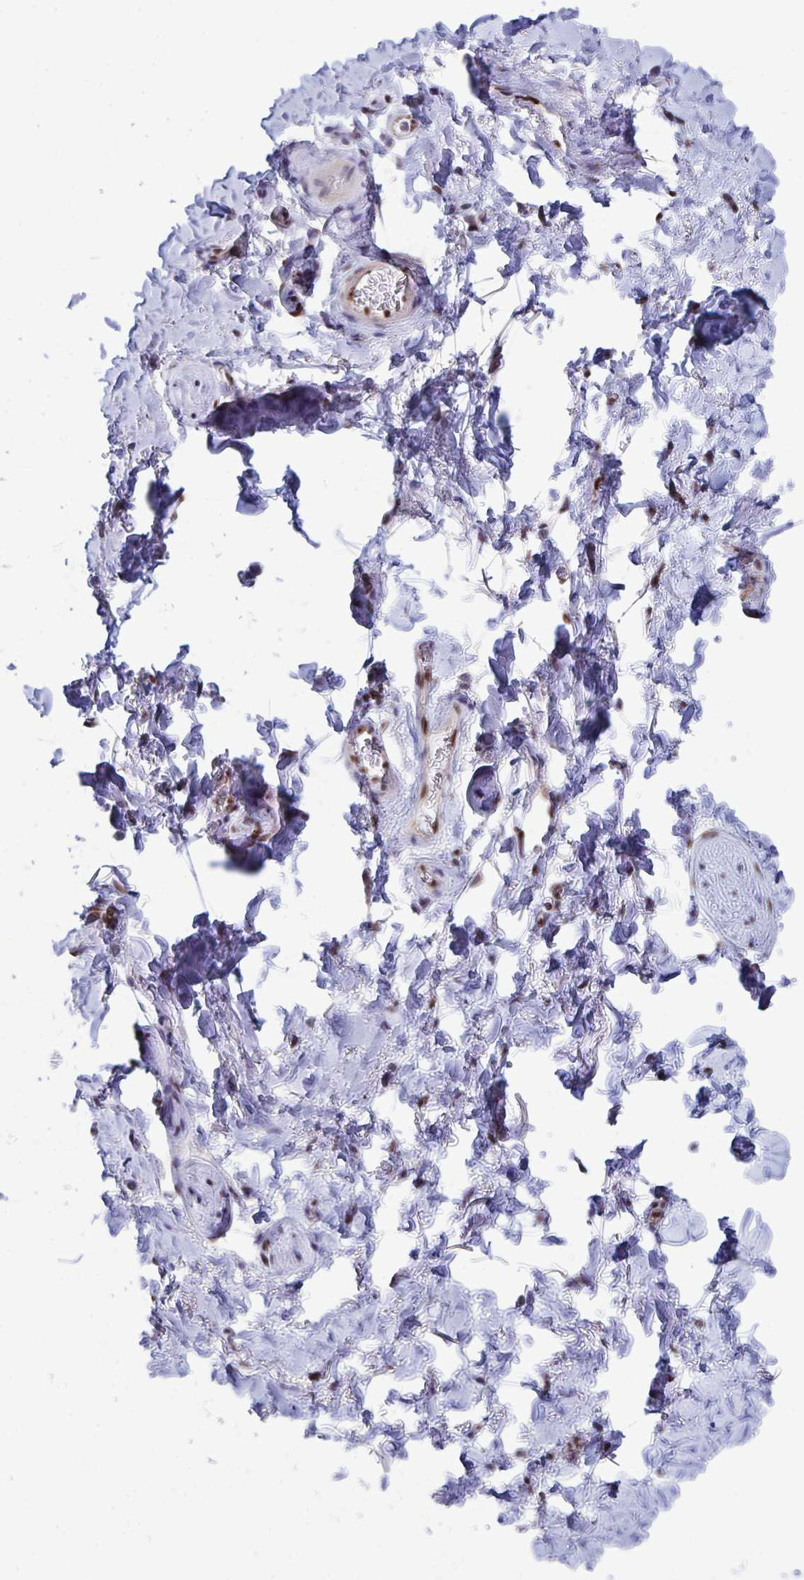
{"staining": {"intensity": "negative", "quantity": "none", "location": "none"}, "tissue": "adipose tissue", "cell_type": "Adipocytes", "image_type": "normal", "snomed": [{"axis": "morphology", "description": "Normal tissue, NOS"}, {"axis": "topography", "description": "Vulva"}, {"axis": "topography", "description": "Peripheral nerve tissue"}], "caption": "Protein analysis of unremarkable adipose tissue shows no significant expression in adipocytes. Brightfield microscopy of immunohistochemistry (IHC) stained with DAB (brown) and hematoxylin (blue), captured at high magnification.", "gene": "PELI1", "patient": {"sex": "female", "age": 66}}